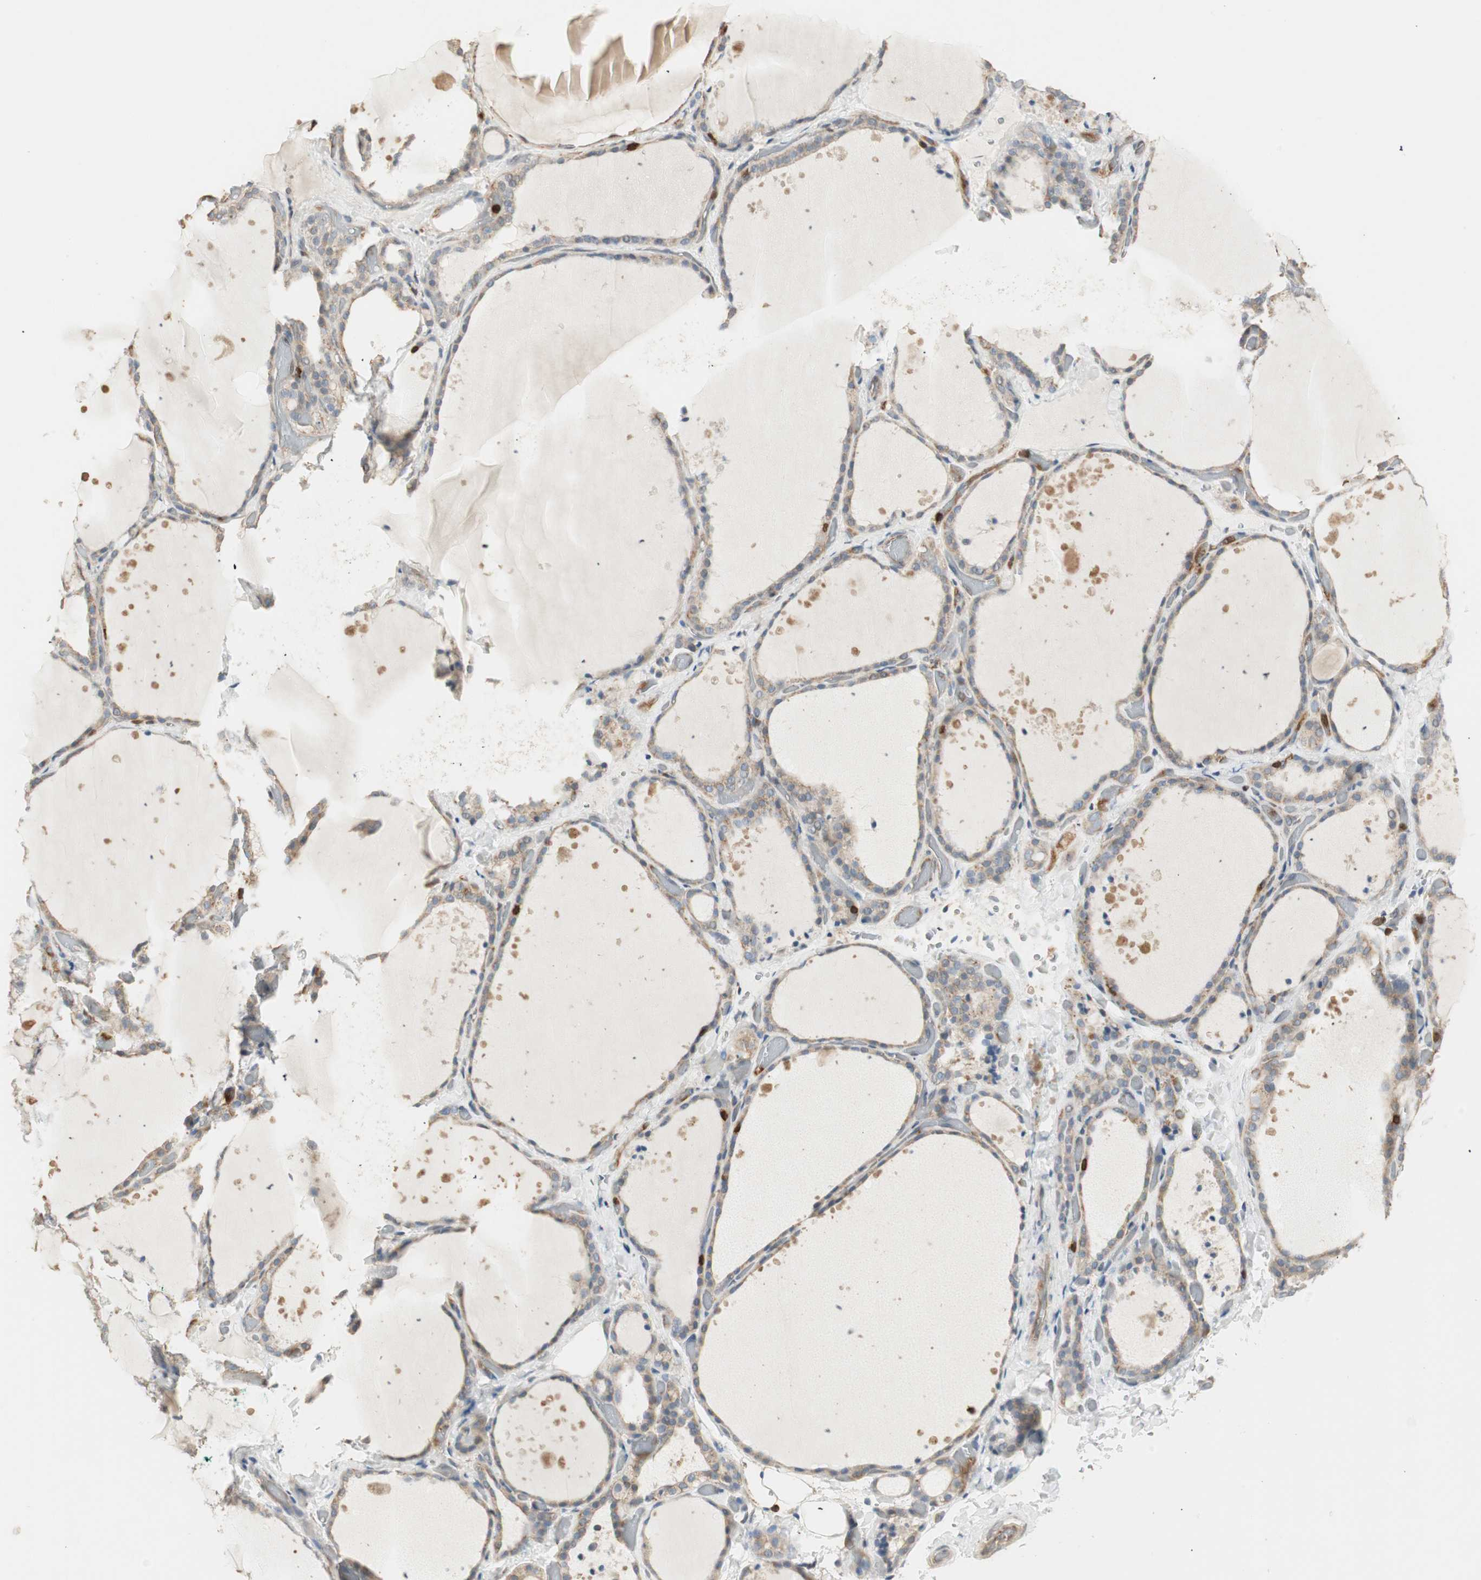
{"staining": {"intensity": "weak", "quantity": ">75%", "location": "cytoplasmic/membranous"}, "tissue": "thyroid gland", "cell_type": "Glandular cells", "image_type": "normal", "snomed": [{"axis": "morphology", "description": "Normal tissue, NOS"}, {"axis": "topography", "description": "Thyroid gland"}], "caption": "Immunohistochemical staining of benign thyroid gland displays weak cytoplasmic/membranous protein staining in approximately >75% of glandular cells.", "gene": "CRLF3", "patient": {"sex": "female", "age": 44}}